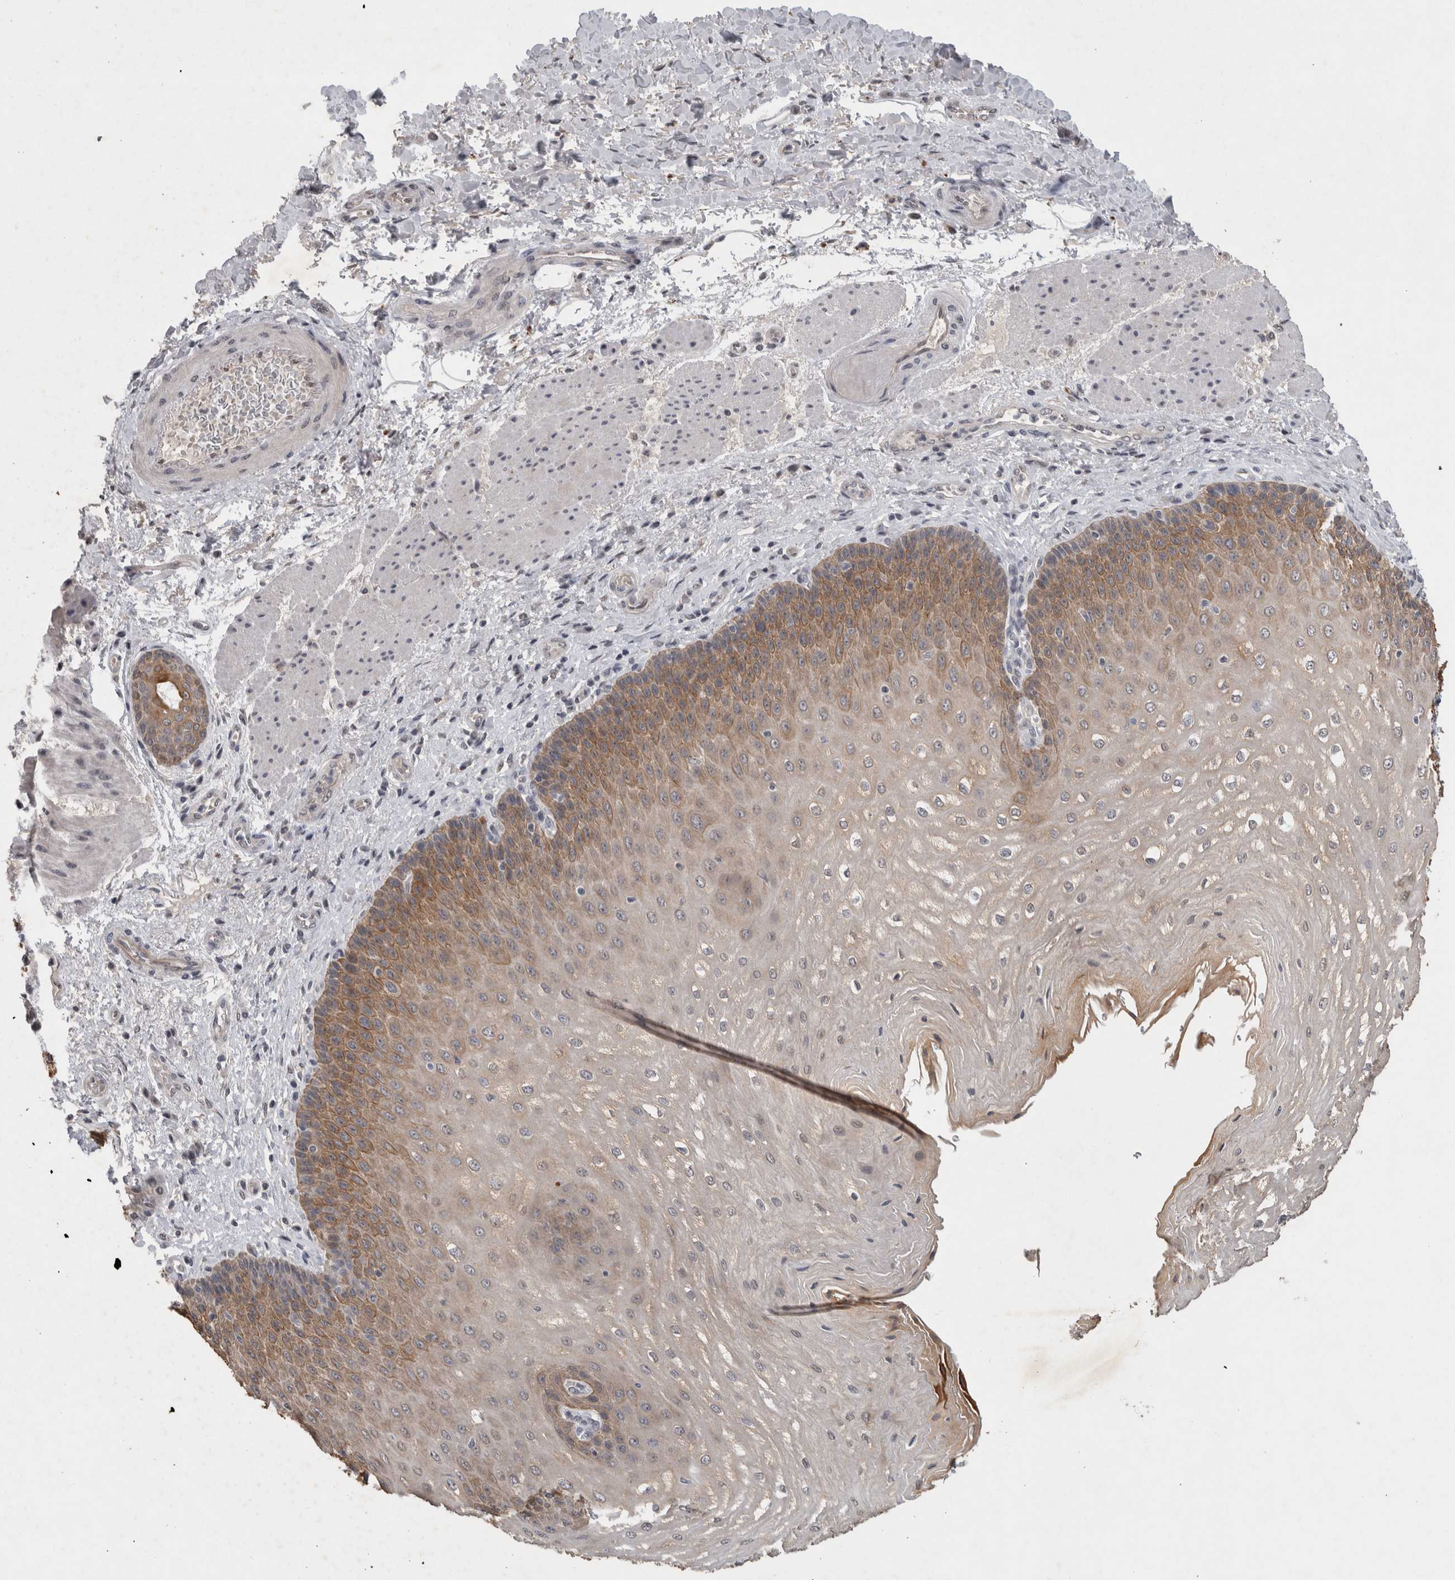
{"staining": {"intensity": "moderate", "quantity": "25%-75%", "location": "cytoplasmic/membranous"}, "tissue": "esophagus", "cell_type": "Squamous epithelial cells", "image_type": "normal", "snomed": [{"axis": "morphology", "description": "Normal tissue, NOS"}, {"axis": "topography", "description": "Esophagus"}], "caption": "Immunohistochemistry (IHC) staining of benign esophagus, which reveals medium levels of moderate cytoplasmic/membranous staining in about 25%-75% of squamous epithelial cells indicating moderate cytoplasmic/membranous protein staining. The staining was performed using DAB (3,3'-diaminobenzidine) (brown) for protein detection and nuclei were counterstained in hematoxylin (blue).", "gene": "RHPN1", "patient": {"sex": "male", "age": 54}}